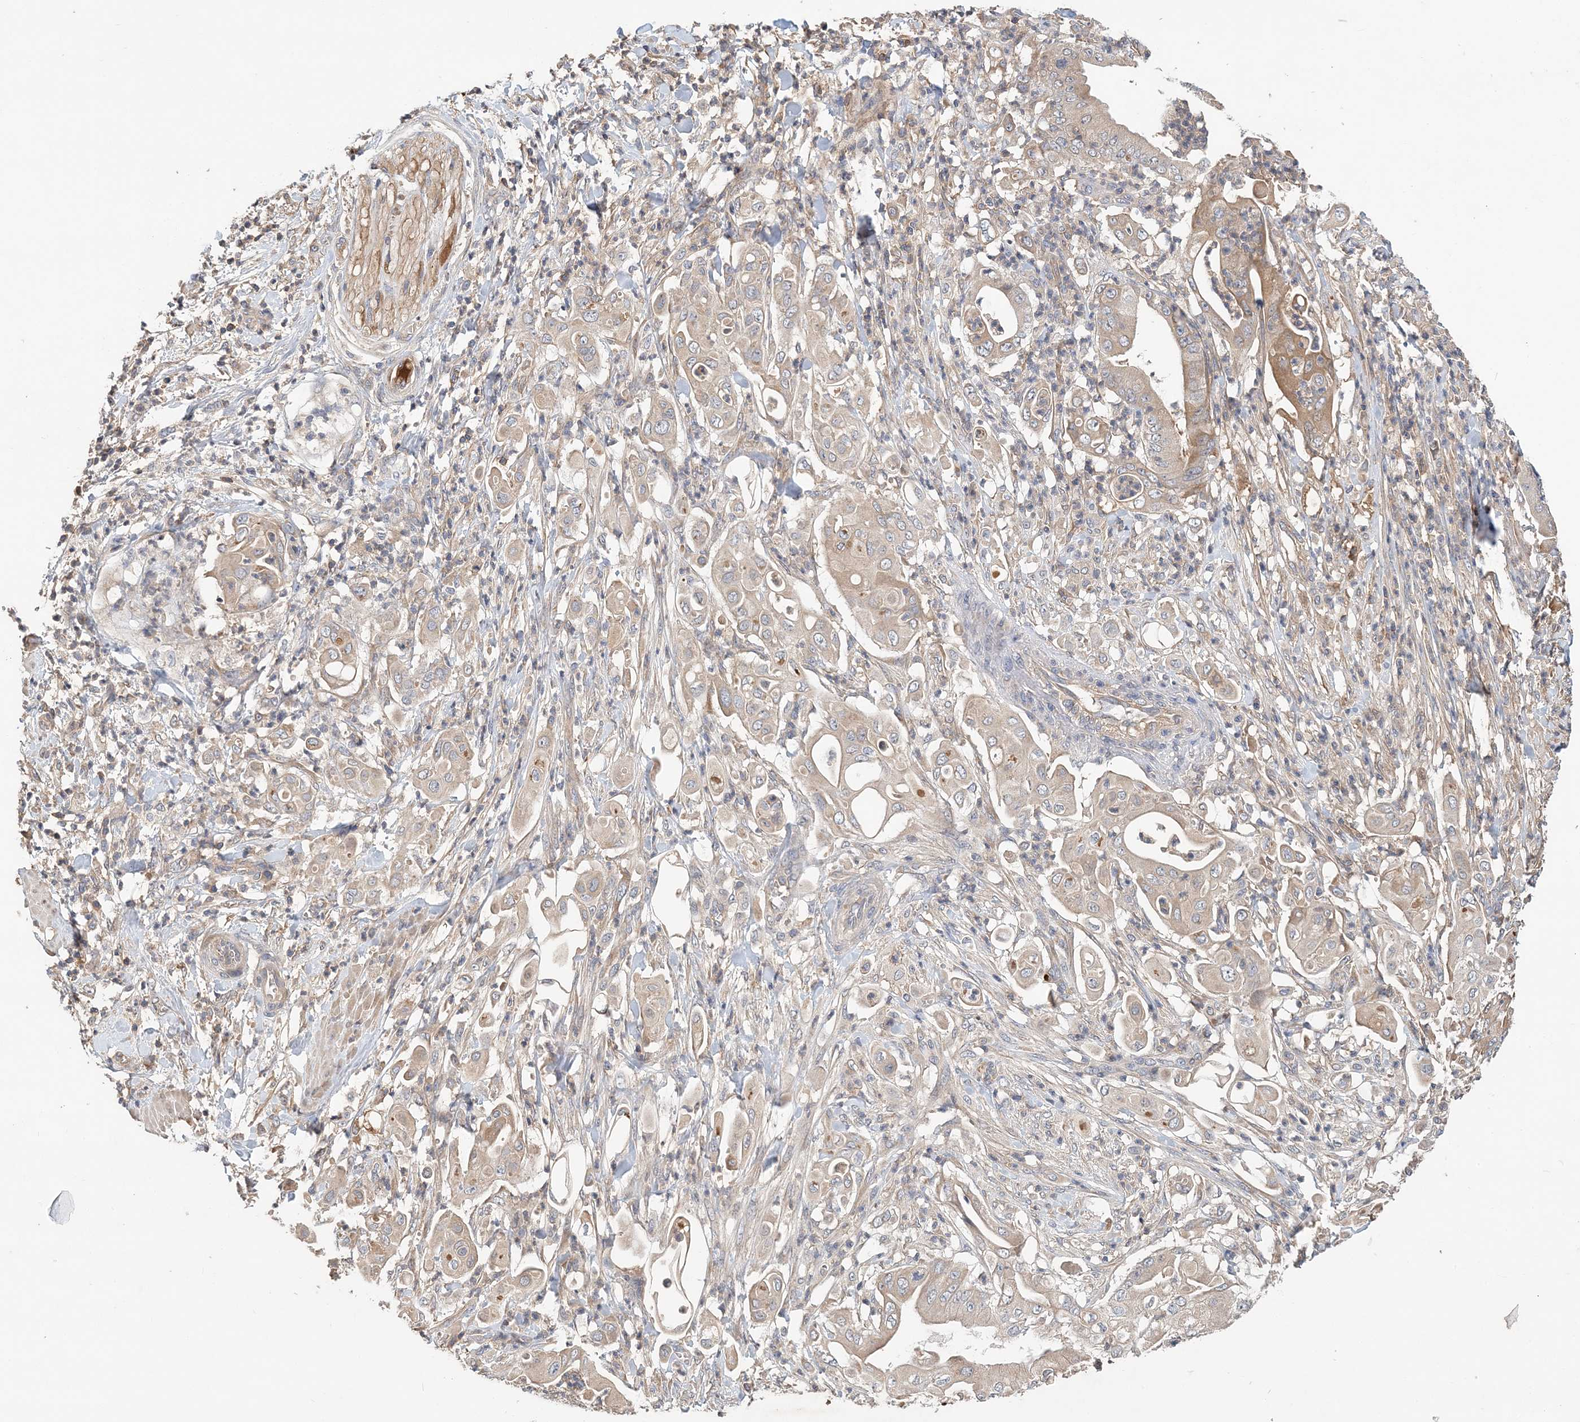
{"staining": {"intensity": "weak", "quantity": "<25%", "location": "cytoplasmic/membranous"}, "tissue": "pancreatic cancer", "cell_type": "Tumor cells", "image_type": "cancer", "snomed": [{"axis": "morphology", "description": "Adenocarcinoma, NOS"}, {"axis": "topography", "description": "Pancreas"}], "caption": "Histopathology image shows no significant protein staining in tumor cells of pancreatic cancer (adenocarcinoma). The staining is performed using DAB (3,3'-diaminobenzidine) brown chromogen with nuclei counter-stained in using hematoxylin.", "gene": "SYCP3", "patient": {"sex": "female", "age": 77}}